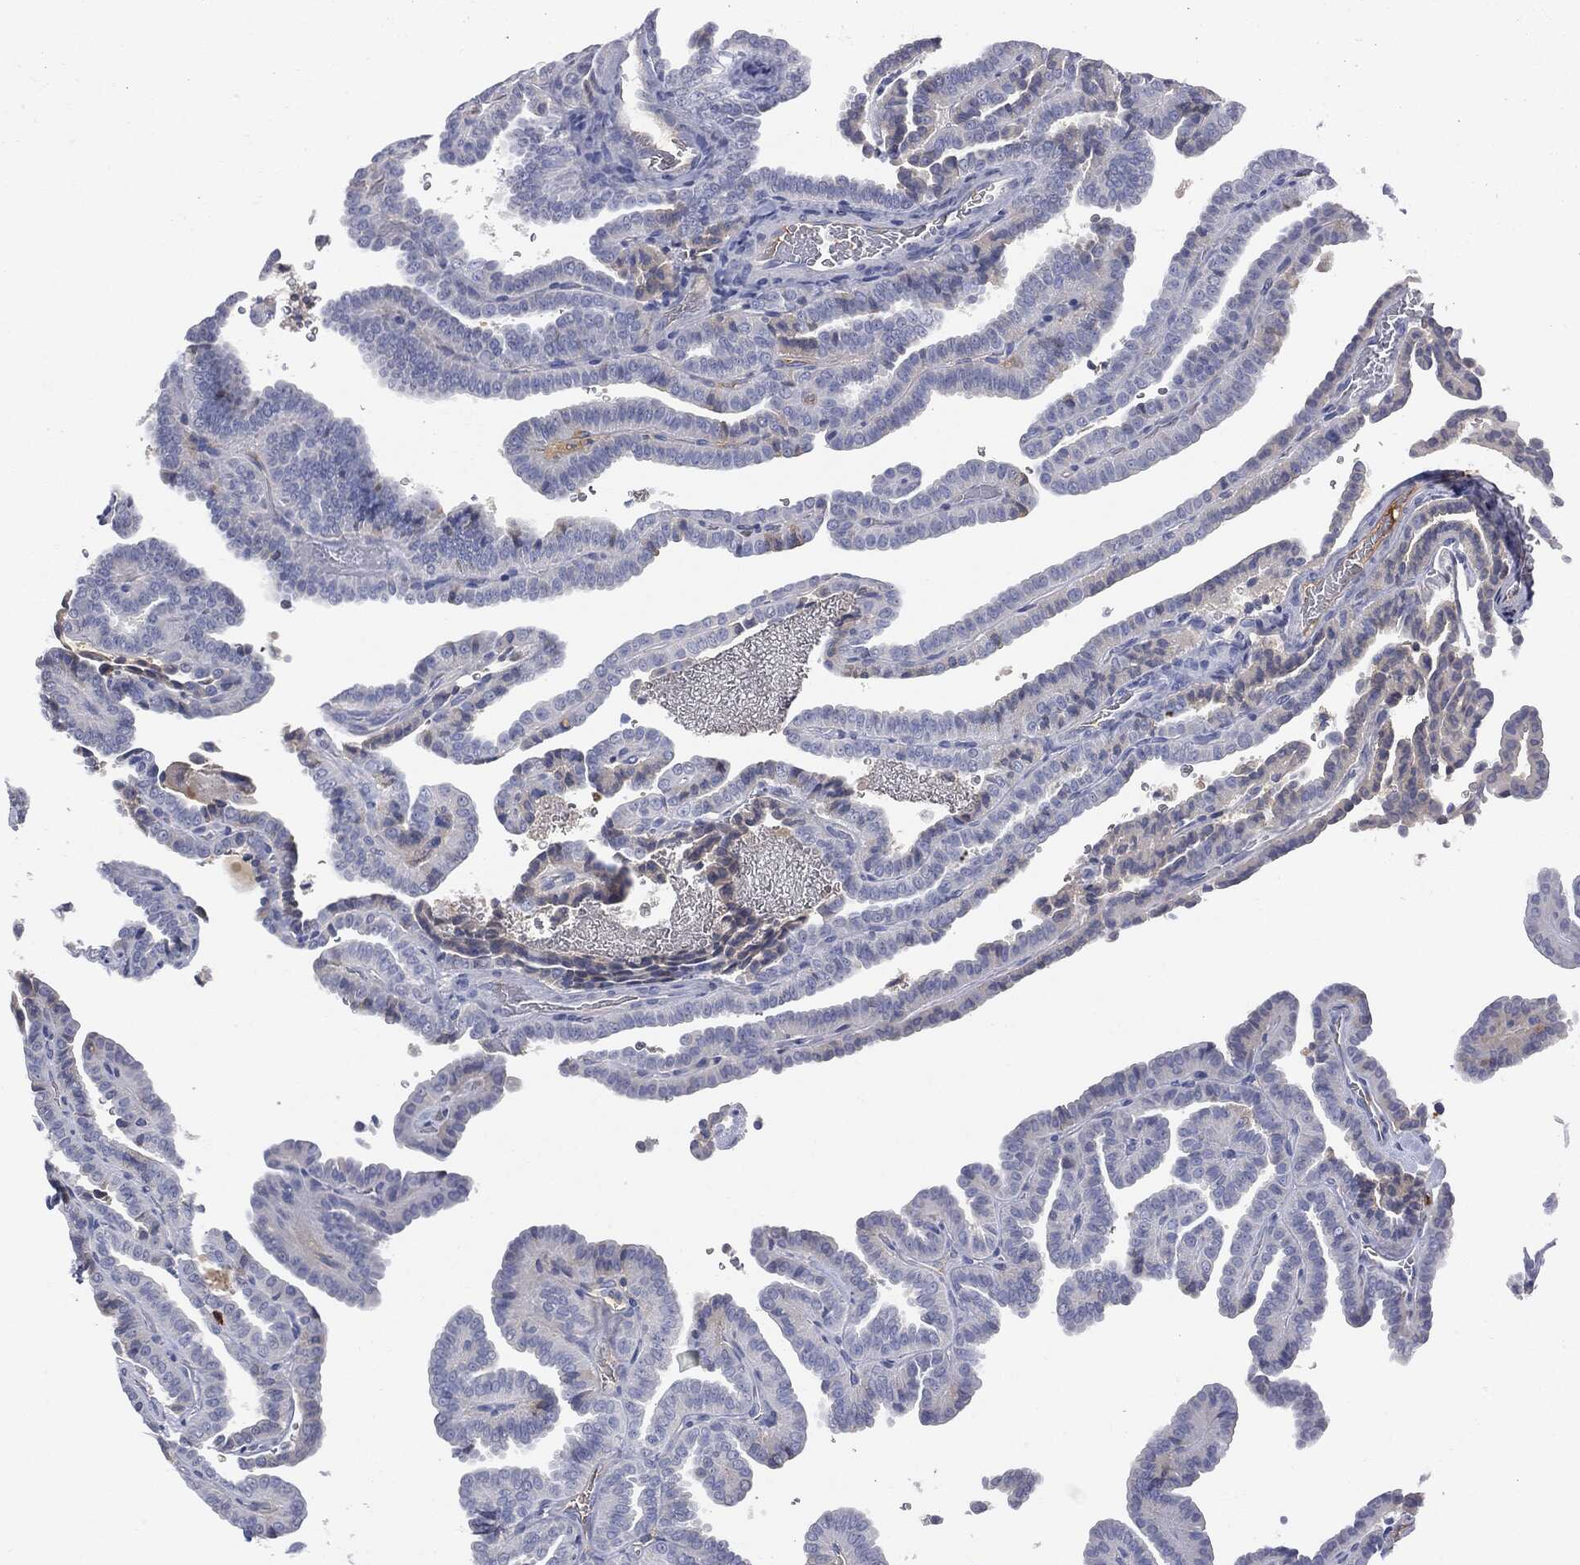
{"staining": {"intensity": "negative", "quantity": "none", "location": "none"}, "tissue": "thyroid cancer", "cell_type": "Tumor cells", "image_type": "cancer", "snomed": [{"axis": "morphology", "description": "Papillary adenocarcinoma, NOS"}, {"axis": "topography", "description": "Thyroid gland"}], "caption": "Tumor cells show no significant protein positivity in papillary adenocarcinoma (thyroid).", "gene": "BTK", "patient": {"sex": "female", "age": 39}}